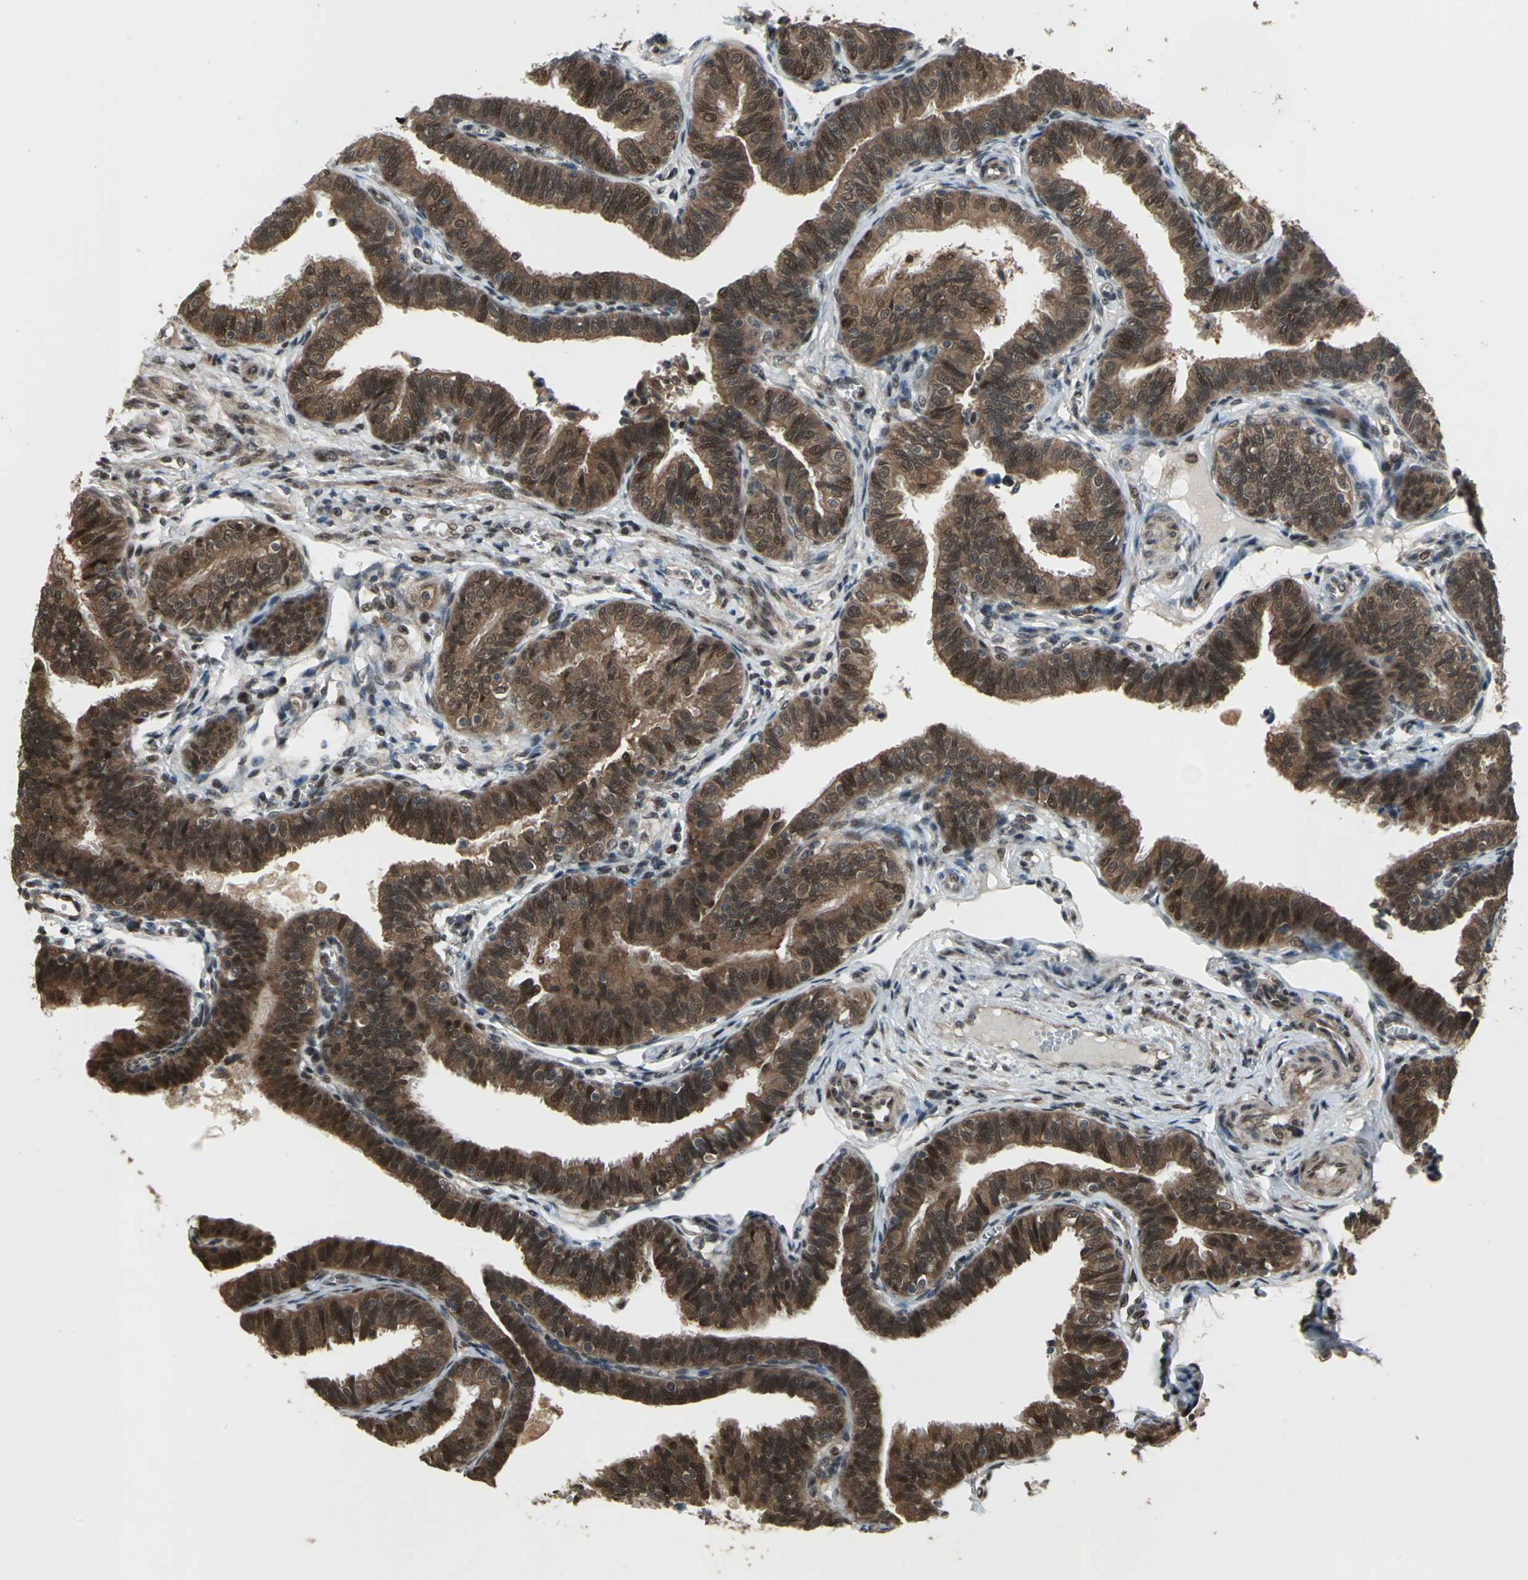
{"staining": {"intensity": "strong", "quantity": ">75%", "location": "cytoplasmic/membranous,nuclear"}, "tissue": "fallopian tube", "cell_type": "Glandular cells", "image_type": "normal", "snomed": [{"axis": "morphology", "description": "Normal tissue, NOS"}, {"axis": "topography", "description": "Fallopian tube"}], "caption": "Fallopian tube stained with DAB immunohistochemistry shows high levels of strong cytoplasmic/membranous,nuclear staining in about >75% of glandular cells.", "gene": "COPS5", "patient": {"sex": "female", "age": 46}}